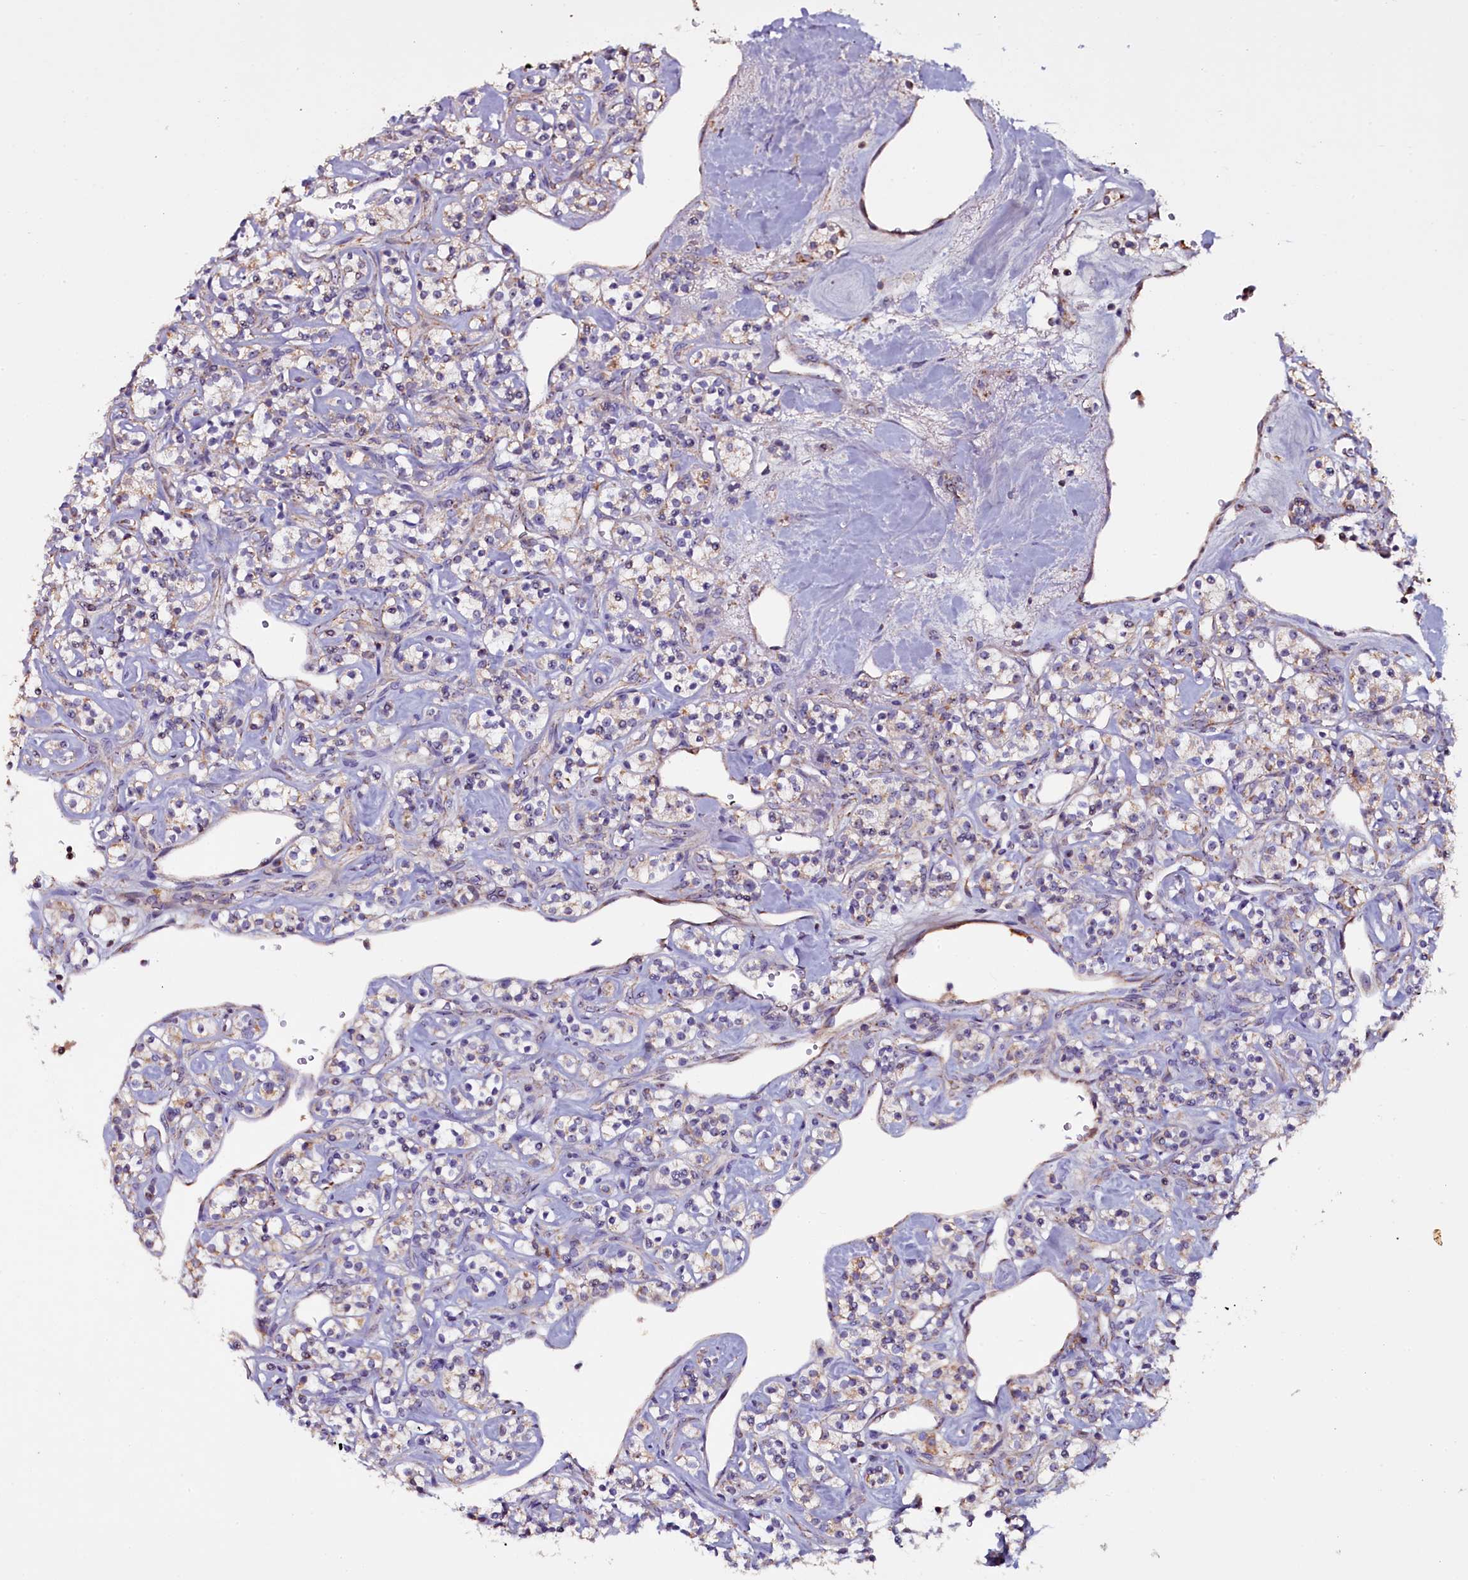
{"staining": {"intensity": "weak", "quantity": "<25%", "location": "cytoplasmic/membranous"}, "tissue": "renal cancer", "cell_type": "Tumor cells", "image_type": "cancer", "snomed": [{"axis": "morphology", "description": "Adenocarcinoma, NOS"}, {"axis": "topography", "description": "Kidney"}], "caption": "Immunohistochemical staining of adenocarcinoma (renal) shows no significant positivity in tumor cells.", "gene": "NAA80", "patient": {"sex": "male", "age": 77}}